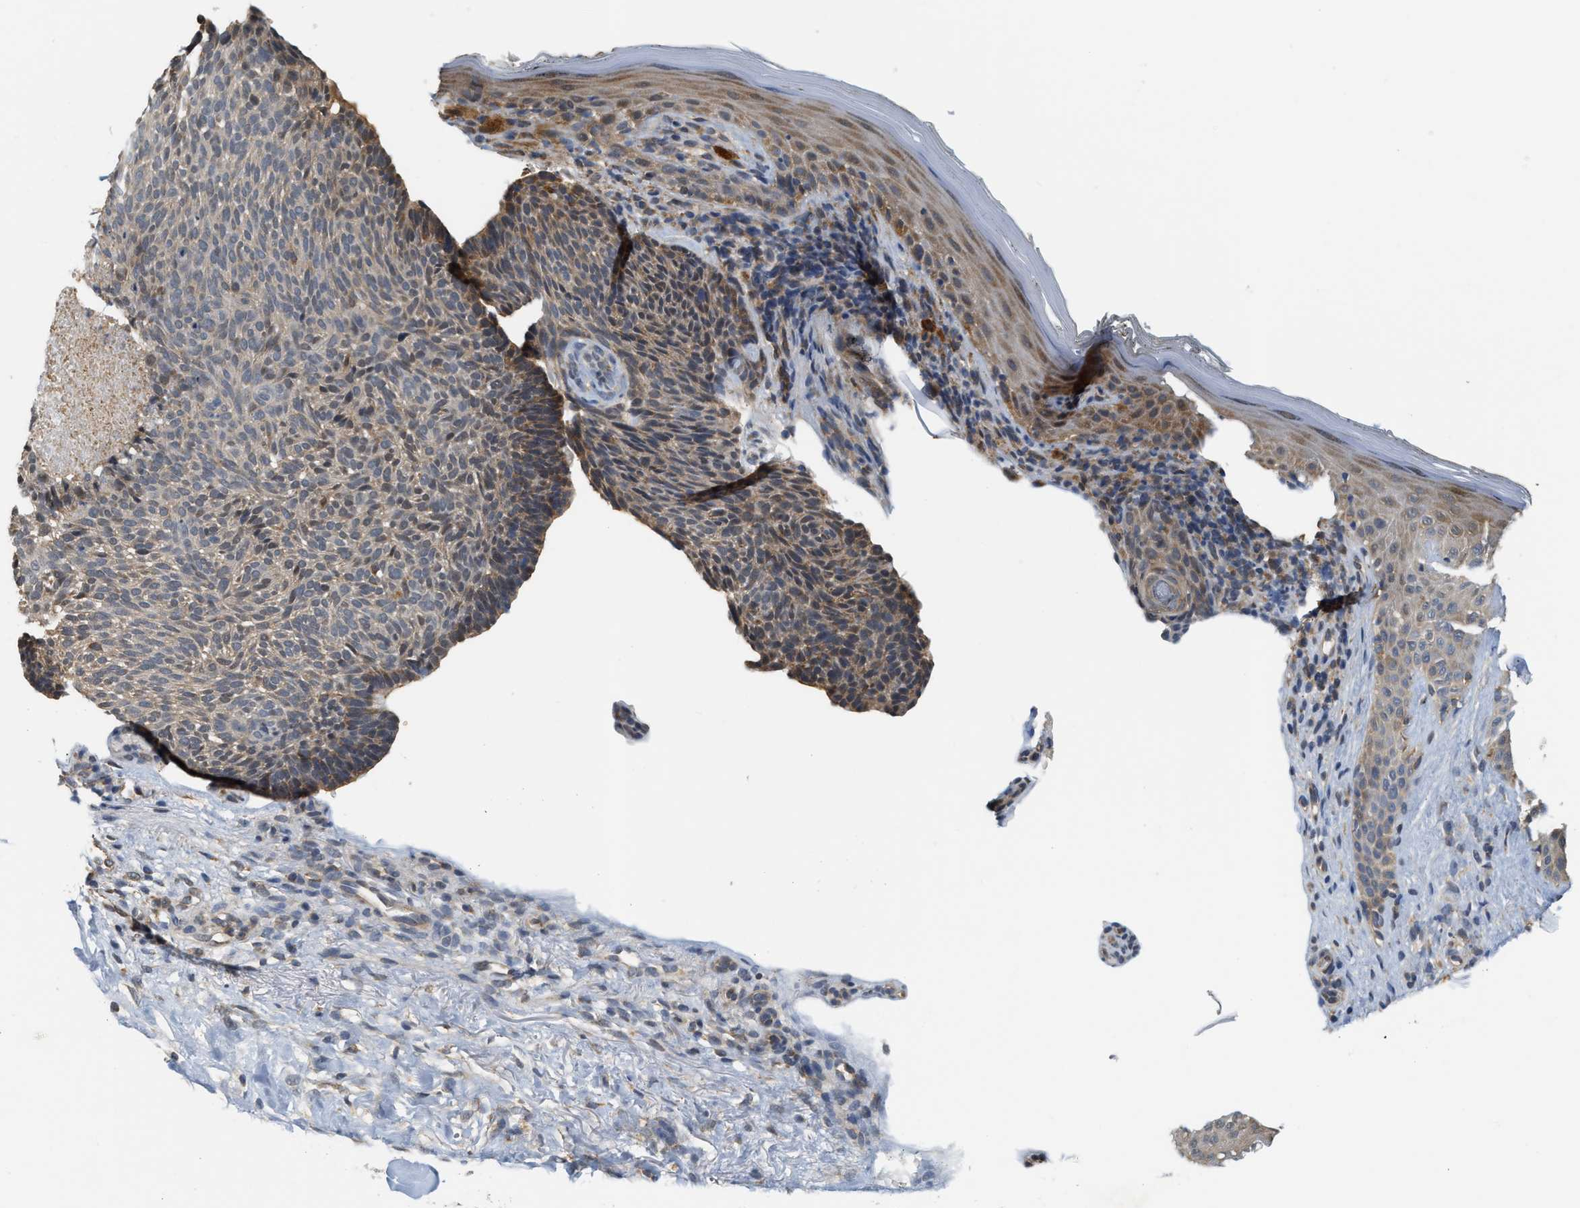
{"staining": {"intensity": "weak", "quantity": ">75%", "location": "cytoplasmic/membranous"}, "tissue": "skin cancer", "cell_type": "Tumor cells", "image_type": "cancer", "snomed": [{"axis": "morphology", "description": "Basal cell carcinoma"}, {"axis": "topography", "description": "Skin"}], "caption": "This image reveals IHC staining of skin cancer (basal cell carcinoma), with low weak cytoplasmic/membranous staining in approximately >75% of tumor cells.", "gene": "GIGYF1", "patient": {"sex": "male", "age": 61}}